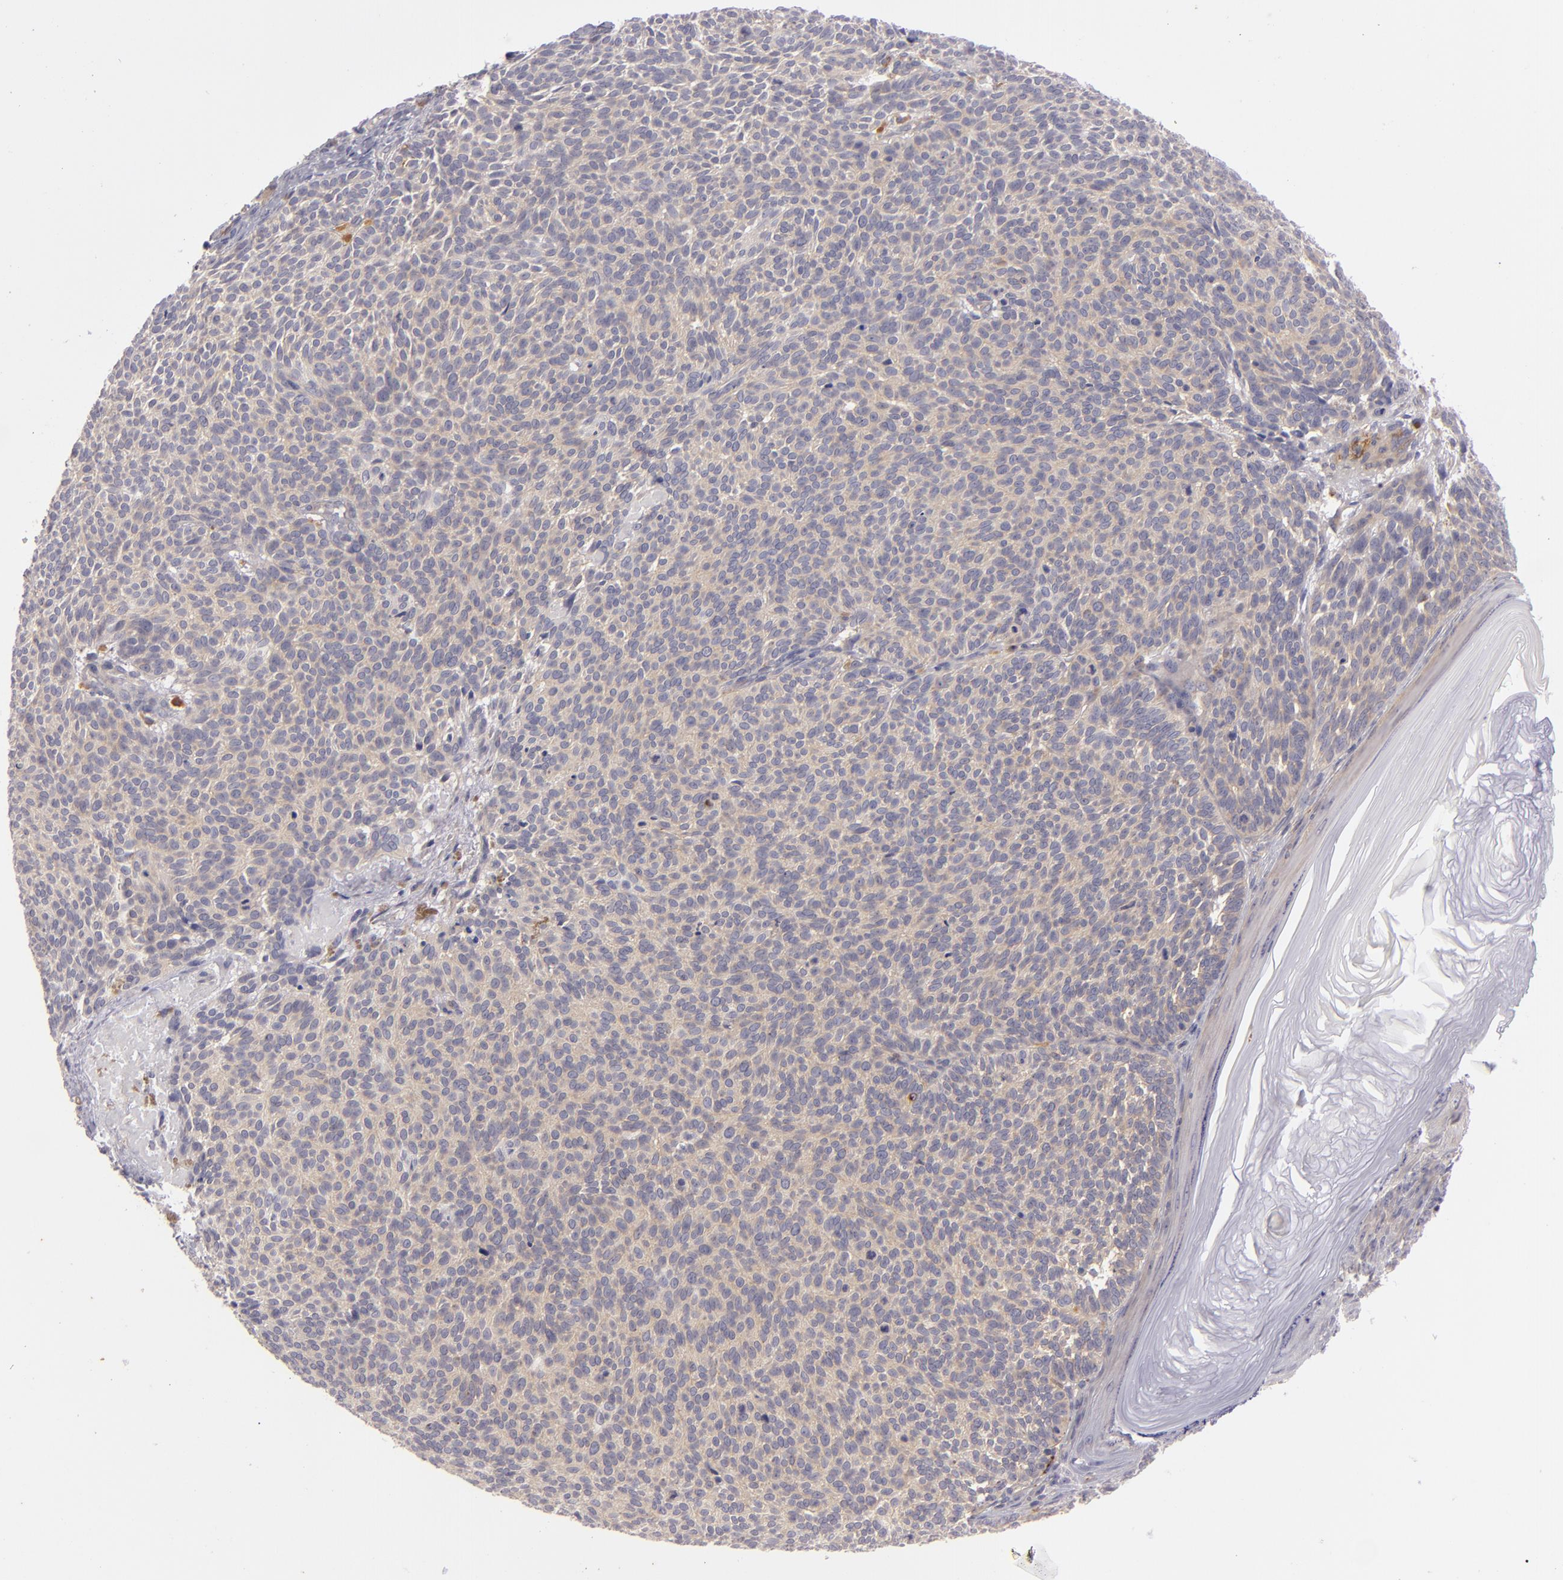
{"staining": {"intensity": "weak", "quantity": ">75%", "location": "cytoplasmic/membranous"}, "tissue": "skin cancer", "cell_type": "Tumor cells", "image_type": "cancer", "snomed": [{"axis": "morphology", "description": "Basal cell carcinoma"}, {"axis": "topography", "description": "Skin"}], "caption": "Immunohistochemistry (IHC) photomicrograph of neoplastic tissue: basal cell carcinoma (skin) stained using immunohistochemistry (IHC) demonstrates low levels of weak protein expression localized specifically in the cytoplasmic/membranous of tumor cells, appearing as a cytoplasmic/membranous brown color.", "gene": "CD83", "patient": {"sex": "male", "age": 63}}